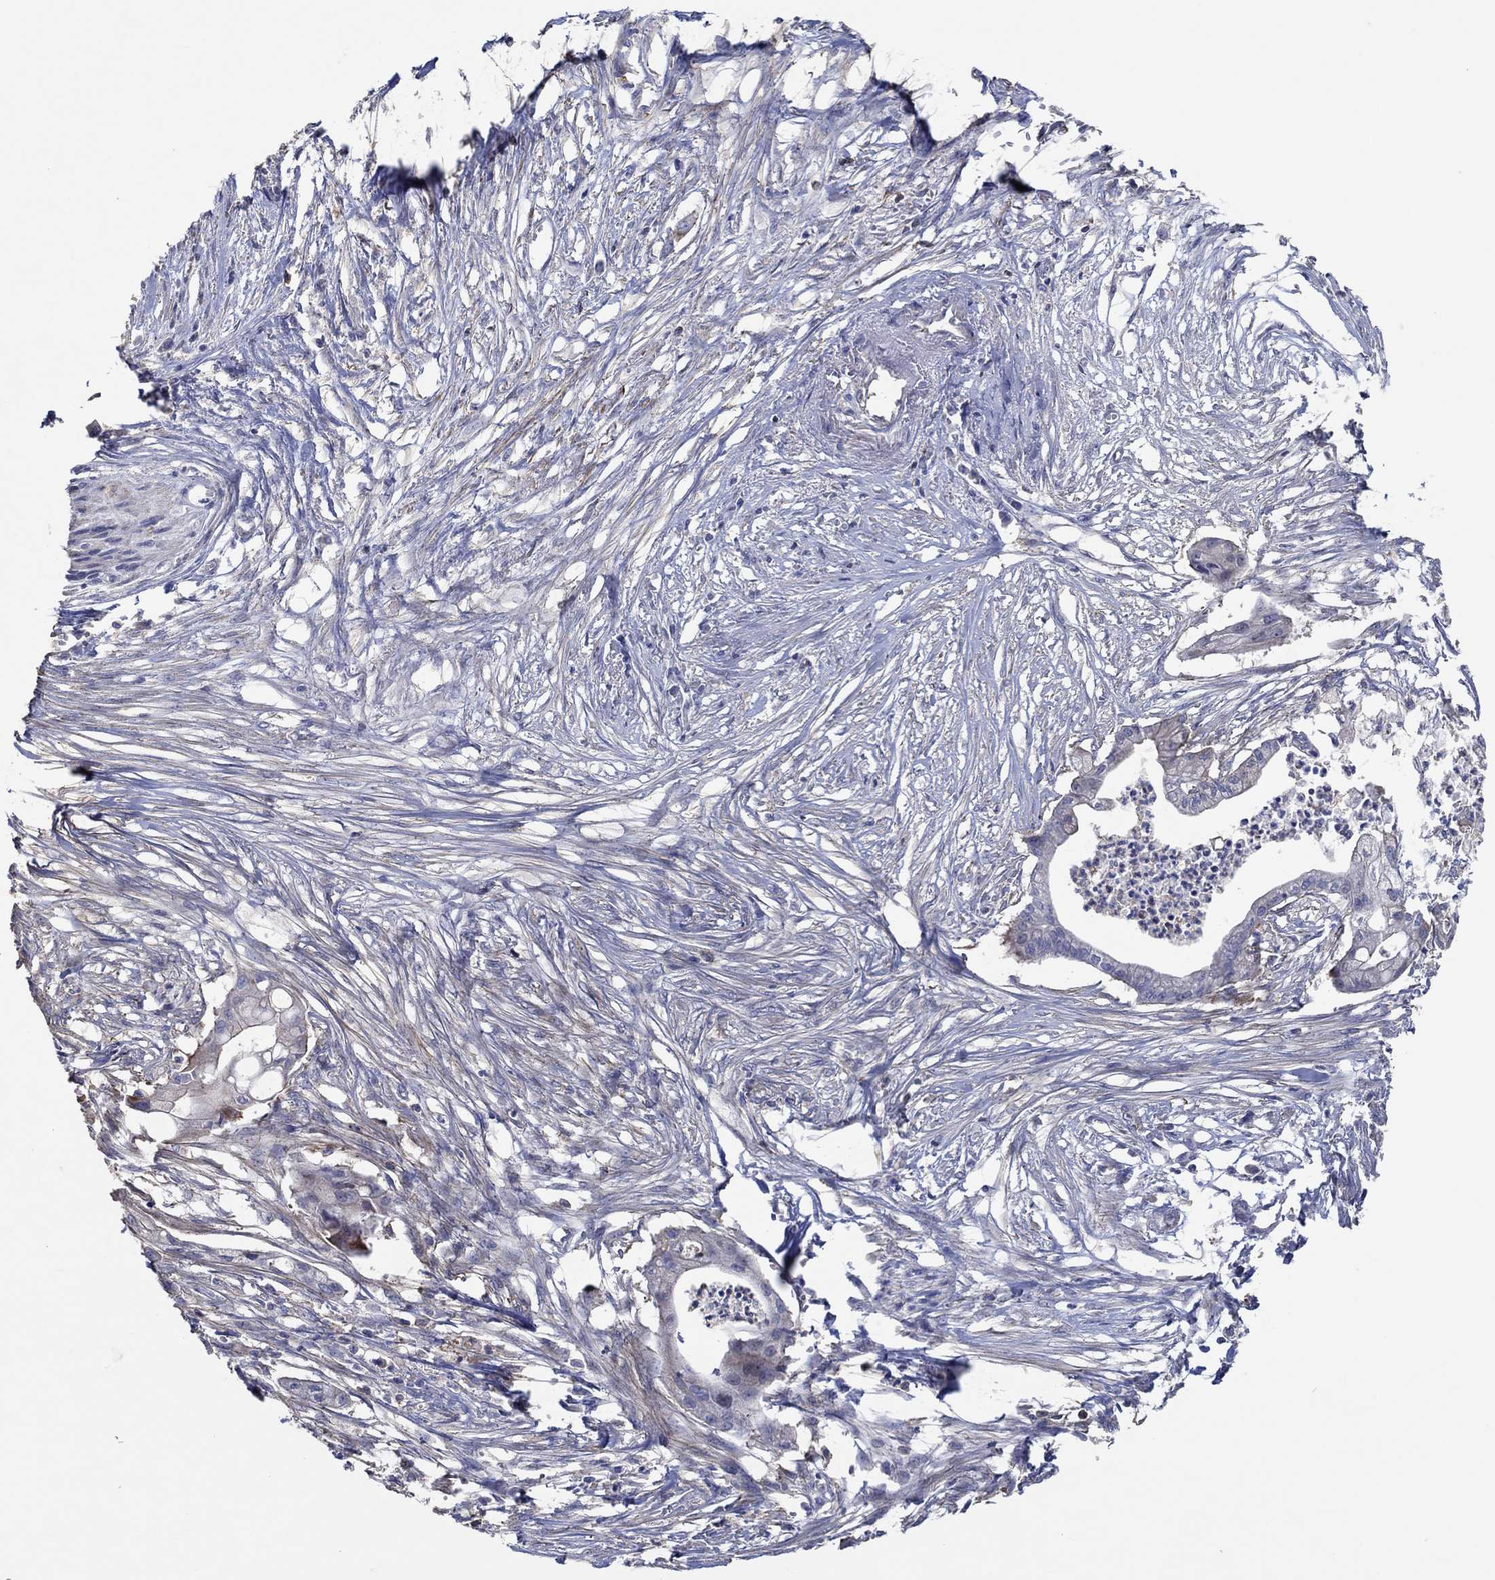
{"staining": {"intensity": "negative", "quantity": "none", "location": "none"}, "tissue": "pancreatic cancer", "cell_type": "Tumor cells", "image_type": "cancer", "snomed": [{"axis": "morphology", "description": "Normal tissue, NOS"}, {"axis": "morphology", "description": "Adenocarcinoma, NOS"}, {"axis": "topography", "description": "Pancreas"}], "caption": "The photomicrograph shows no significant staining in tumor cells of pancreatic cancer (adenocarcinoma). (DAB (3,3'-diaminobenzidine) immunohistochemistry with hematoxylin counter stain).", "gene": "TNFAIP8L3", "patient": {"sex": "female", "age": 58}}